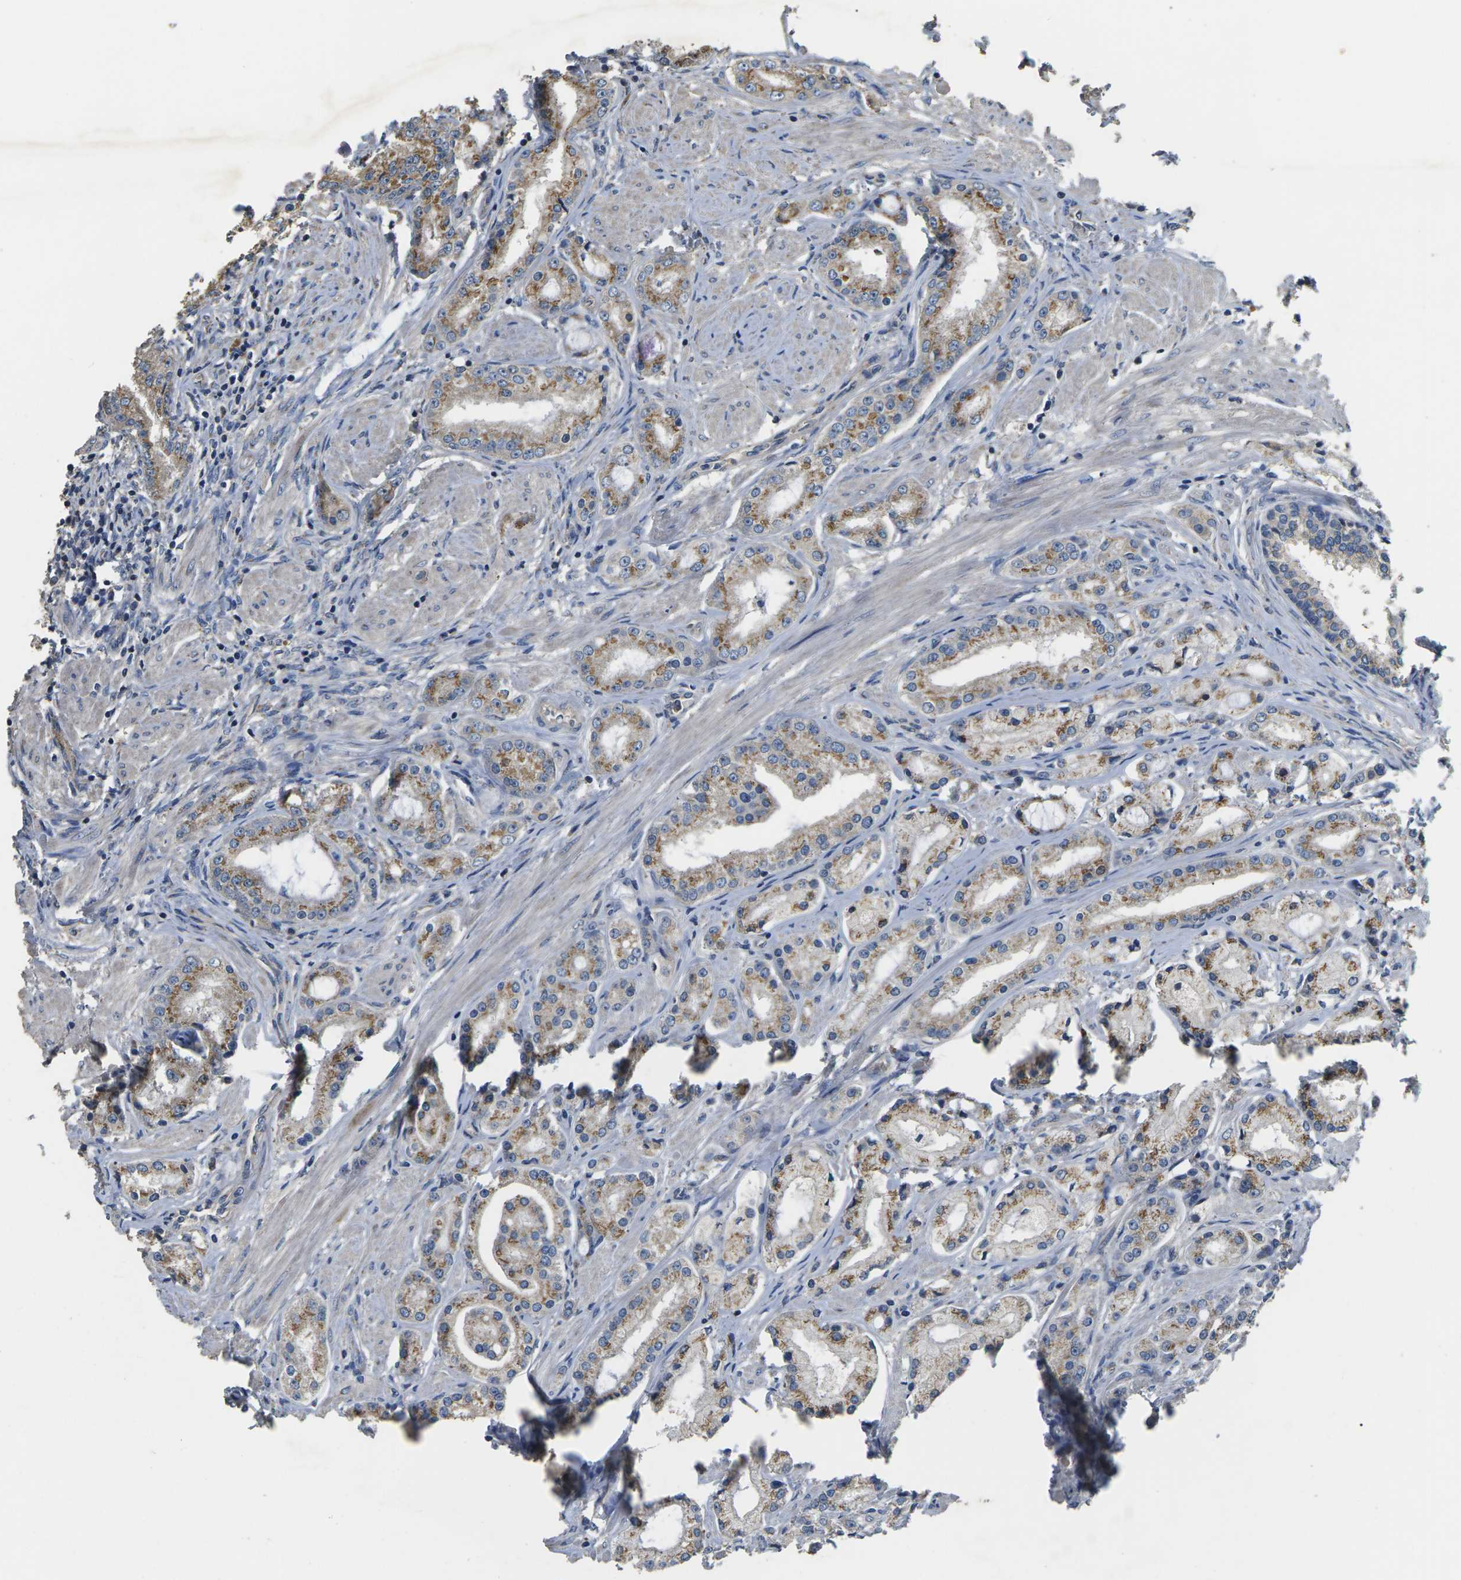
{"staining": {"intensity": "moderate", "quantity": "25%-75%", "location": "cytoplasmic/membranous"}, "tissue": "prostate cancer", "cell_type": "Tumor cells", "image_type": "cancer", "snomed": [{"axis": "morphology", "description": "Adenocarcinoma, Low grade"}, {"axis": "topography", "description": "Prostate"}], "caption": "Immunohistochemistry photomicrograph of neoplastic tissue: human prostate cancer (adenocarcinoma (low-grade)) stained using immunohistochemistry (IHC) demonstrates medium levels of moderate protein expression localized specifically in the cytoplasmic/membranous of tumor cells, appearing as a cytoplasmic/membranous brown color.", "gene": "B4GAT1", "patient": {"sex": "male", "age": 63}}